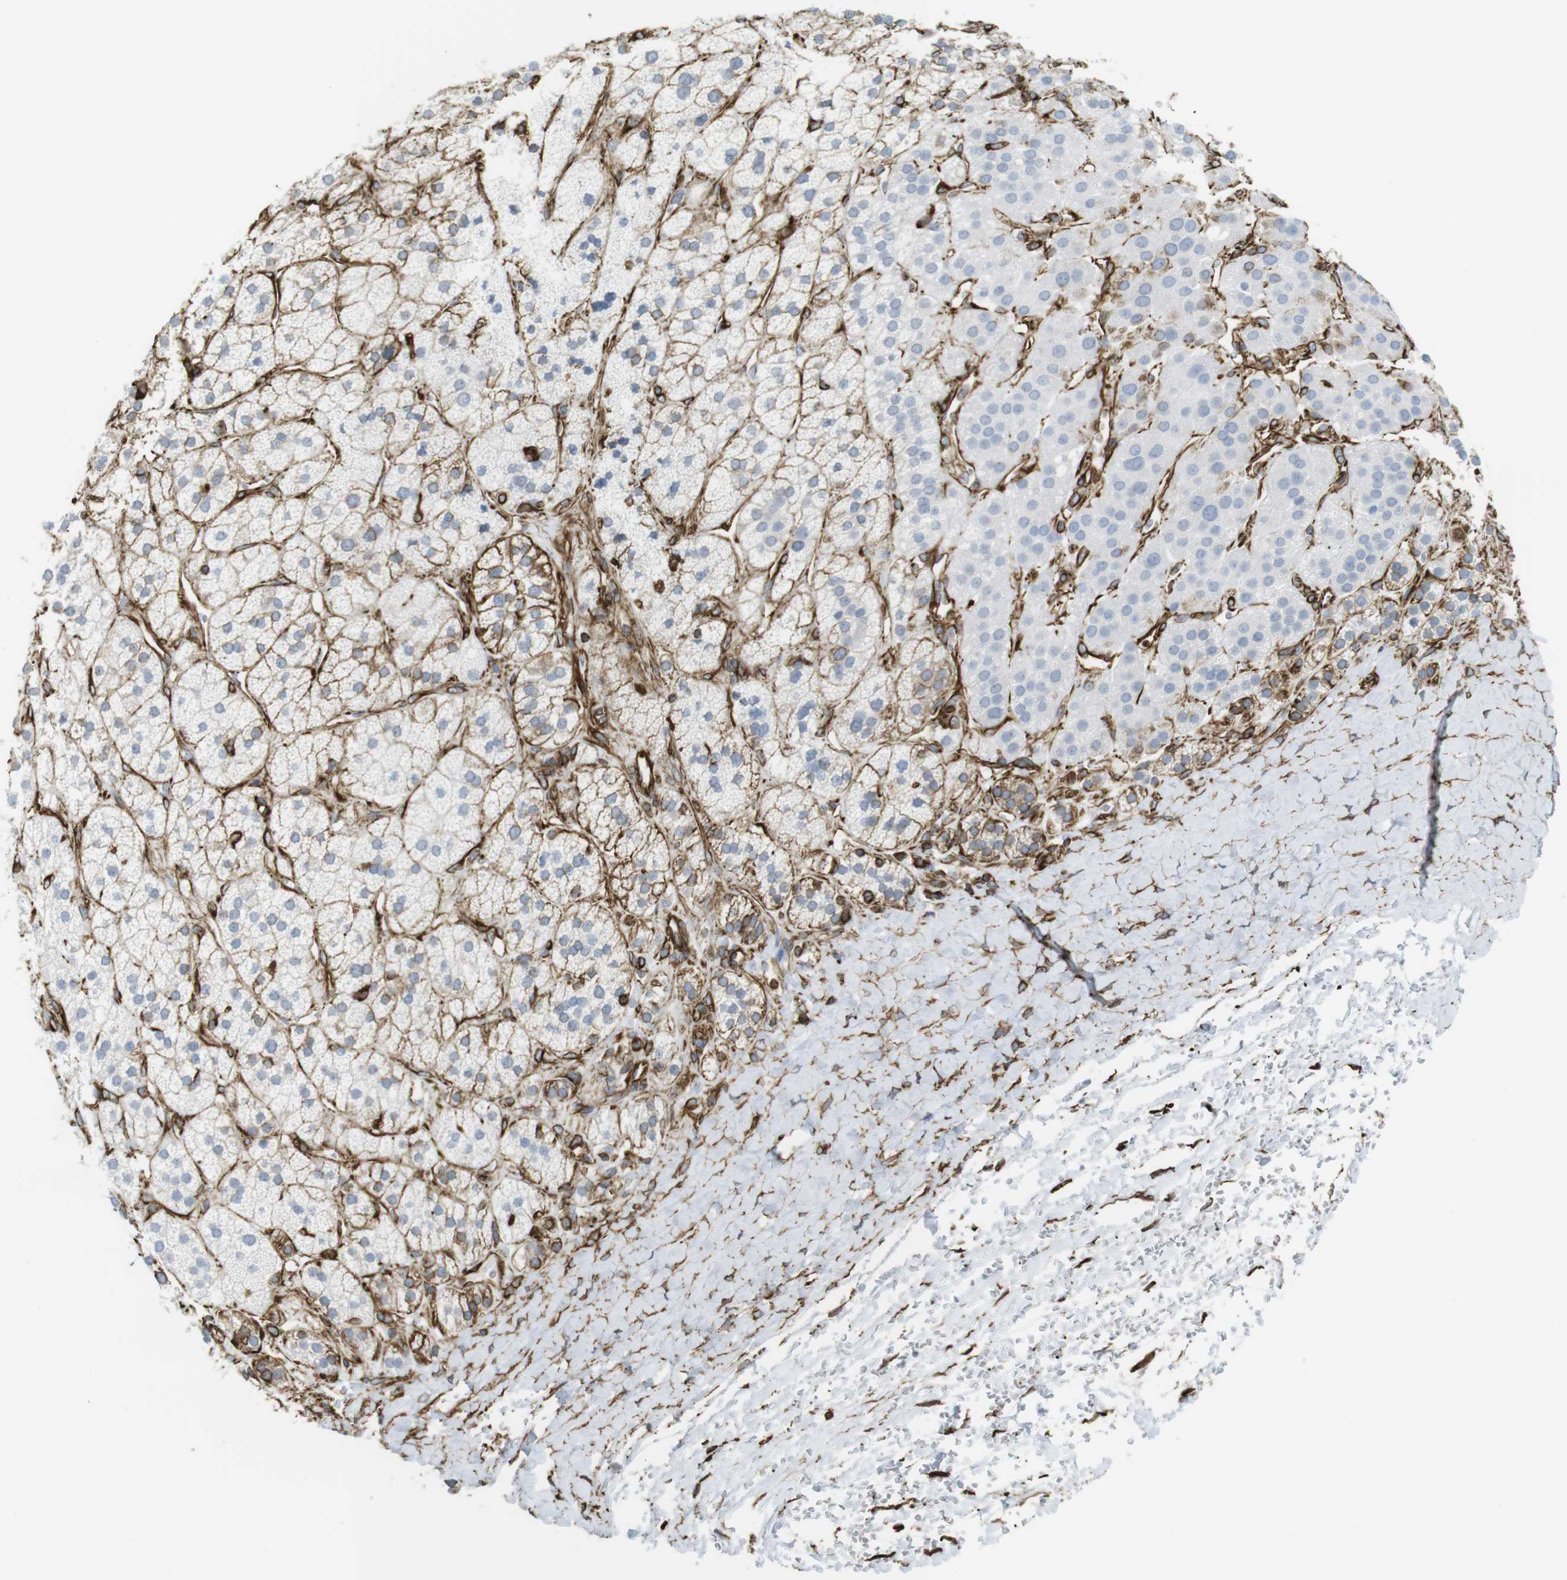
{"staining": {"intensity": "negative", "quantity": "none", "location": "none"}, "tissue": "adrenal gland", "cell_type": "Glandular cells", "image_type": "normal", "snomed": [{"axis": "morphology", "description": "Normal tissue, NOS"}, {"axis": "topography", "description": "Adrenal gland"}], "caption": "Immunohistochemistry (IHC) histopathology image of unremarkable human adrenal gland stained for a protein (brown), which exhibits no expression in glandular cells.", "gene": "RALGPS1", "patient": {"sex": "male", "age": 56}}